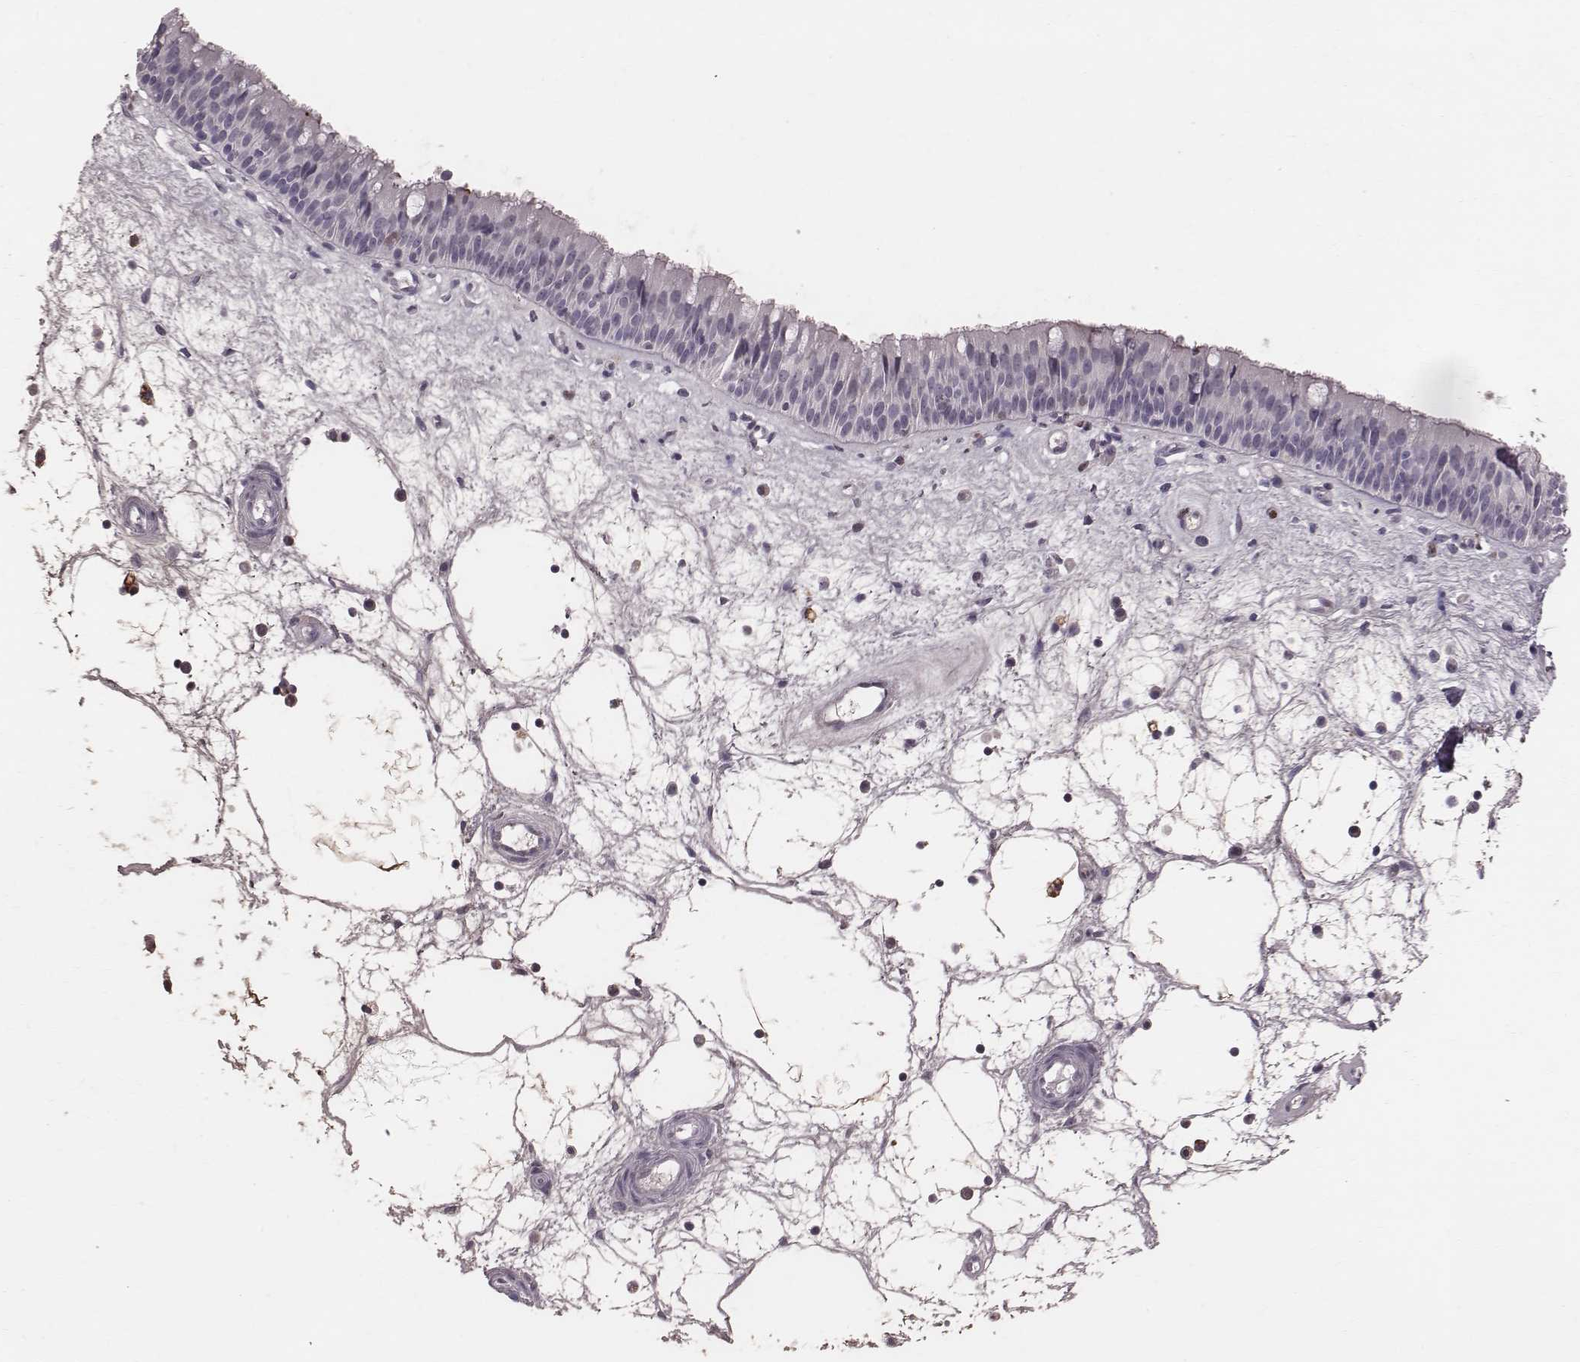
{"staining": {"intensity": "negative", "quantity": "none", "location": "none"}, "tissue": "nasopharynx", "cell_type": "Respiratory epithelial cells", "image_type": "normal", "snomed": [{"axis": "morphology", "description": "Normal tissue, NOS"}, {"axis": "topography", "description": "Nasopharynx"}], "caption": "Immunohistochemistry (IHC) image of unremarkable nasopharynx stained for a protein (brown), which shows no positivity in respiratory epithelial cells. (Stains: DAB (3,3'-diaminobenzidine) IHC with hematoxylin counter stain, Microscopy: brightfield microscopy at high magnification).", "gene": "CFTR", "patient": {"sex": "male", "age": 69}}